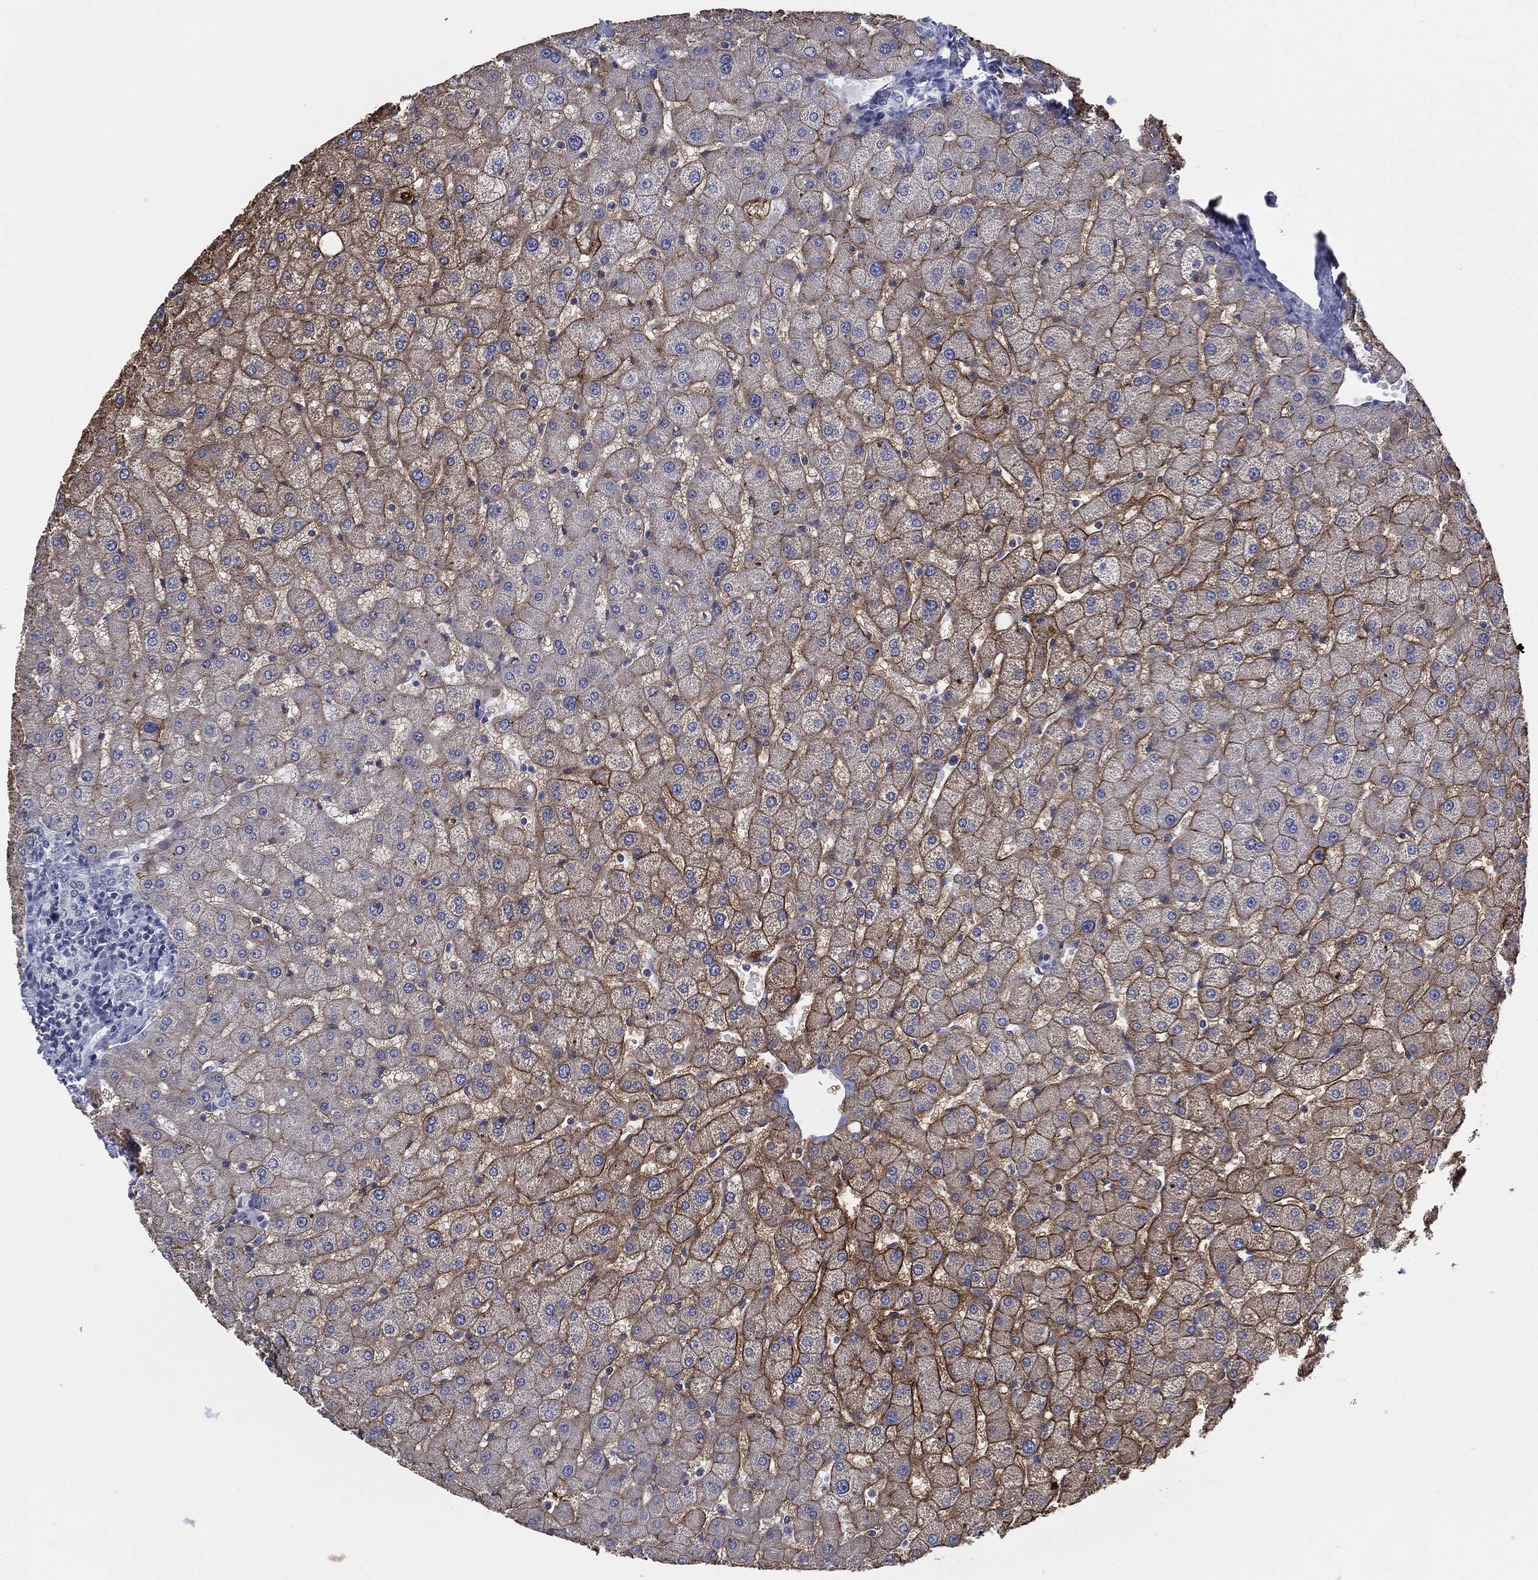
{"staining": {"intensity": "negative", "quantity": "none", "location": "none"}, "tissue": "liver", "cell_type": "Cholangiocytes", "image_type": "normal", "snomed": [{"axis": "morphology", "description": "Normal tissue, NOS"}, {"axis": "topography", "description": "Liver"}], "caption": "A histopathology image of liver stained for a protein displays no brown staining in cholangiocytes.", "gene": "SLC2A2", "patient": {"sex": "female", "age": 50}}